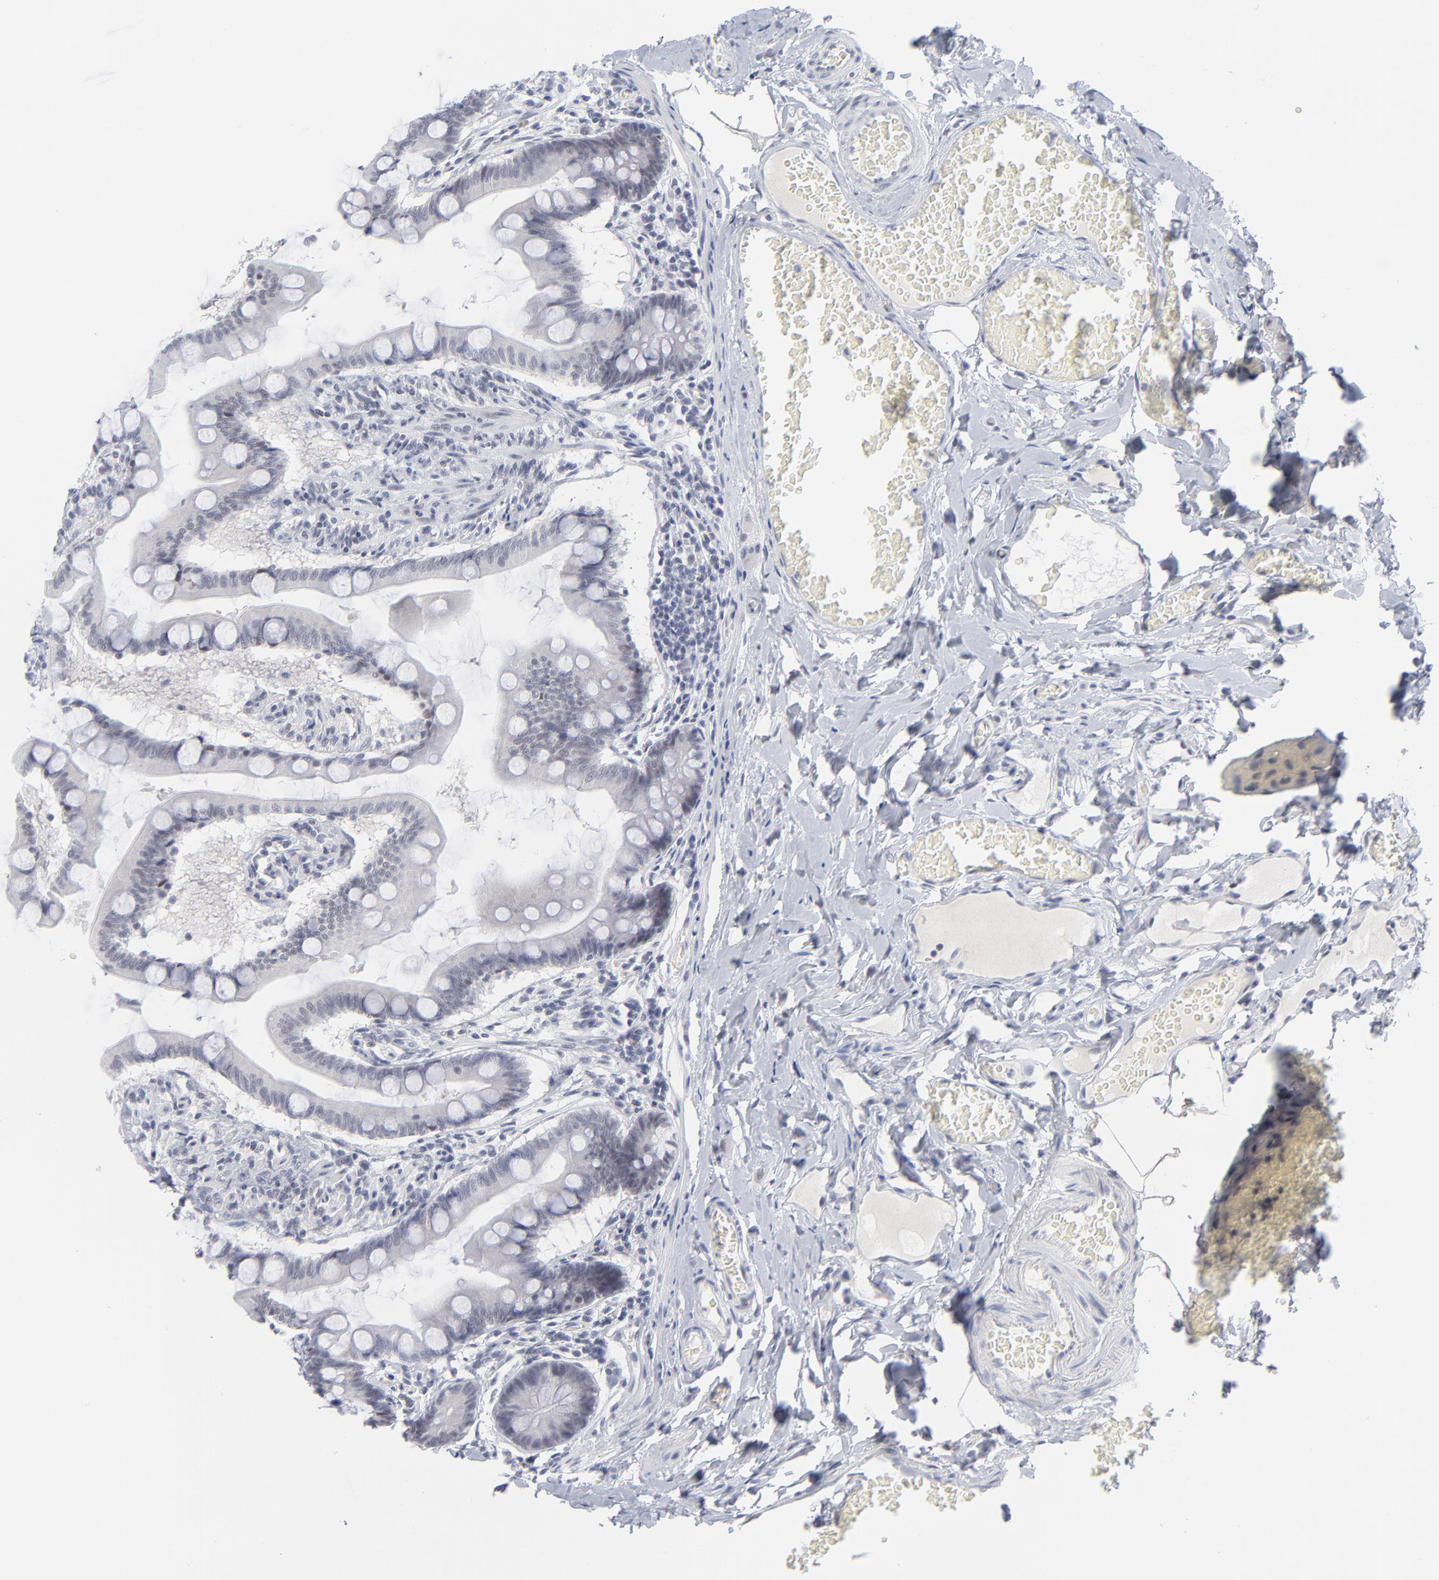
{"staining": {"intensity": "negative", "quantity": "none", "location": "none"}, "tissue": "small intestine", "cell_type": "Glandular cells", "image_type": "normal", "snomed": [{"axis": "morphology", "description": "Normal tissue, NOS"}, {"axis": "topography", "description": "Small intestine"}], "caption": "Image shows no significant protein expression in glandular cells of unremarkable small intestine.", "gene": "CCR2", "patient": {"sex": "male", "age": 41}}